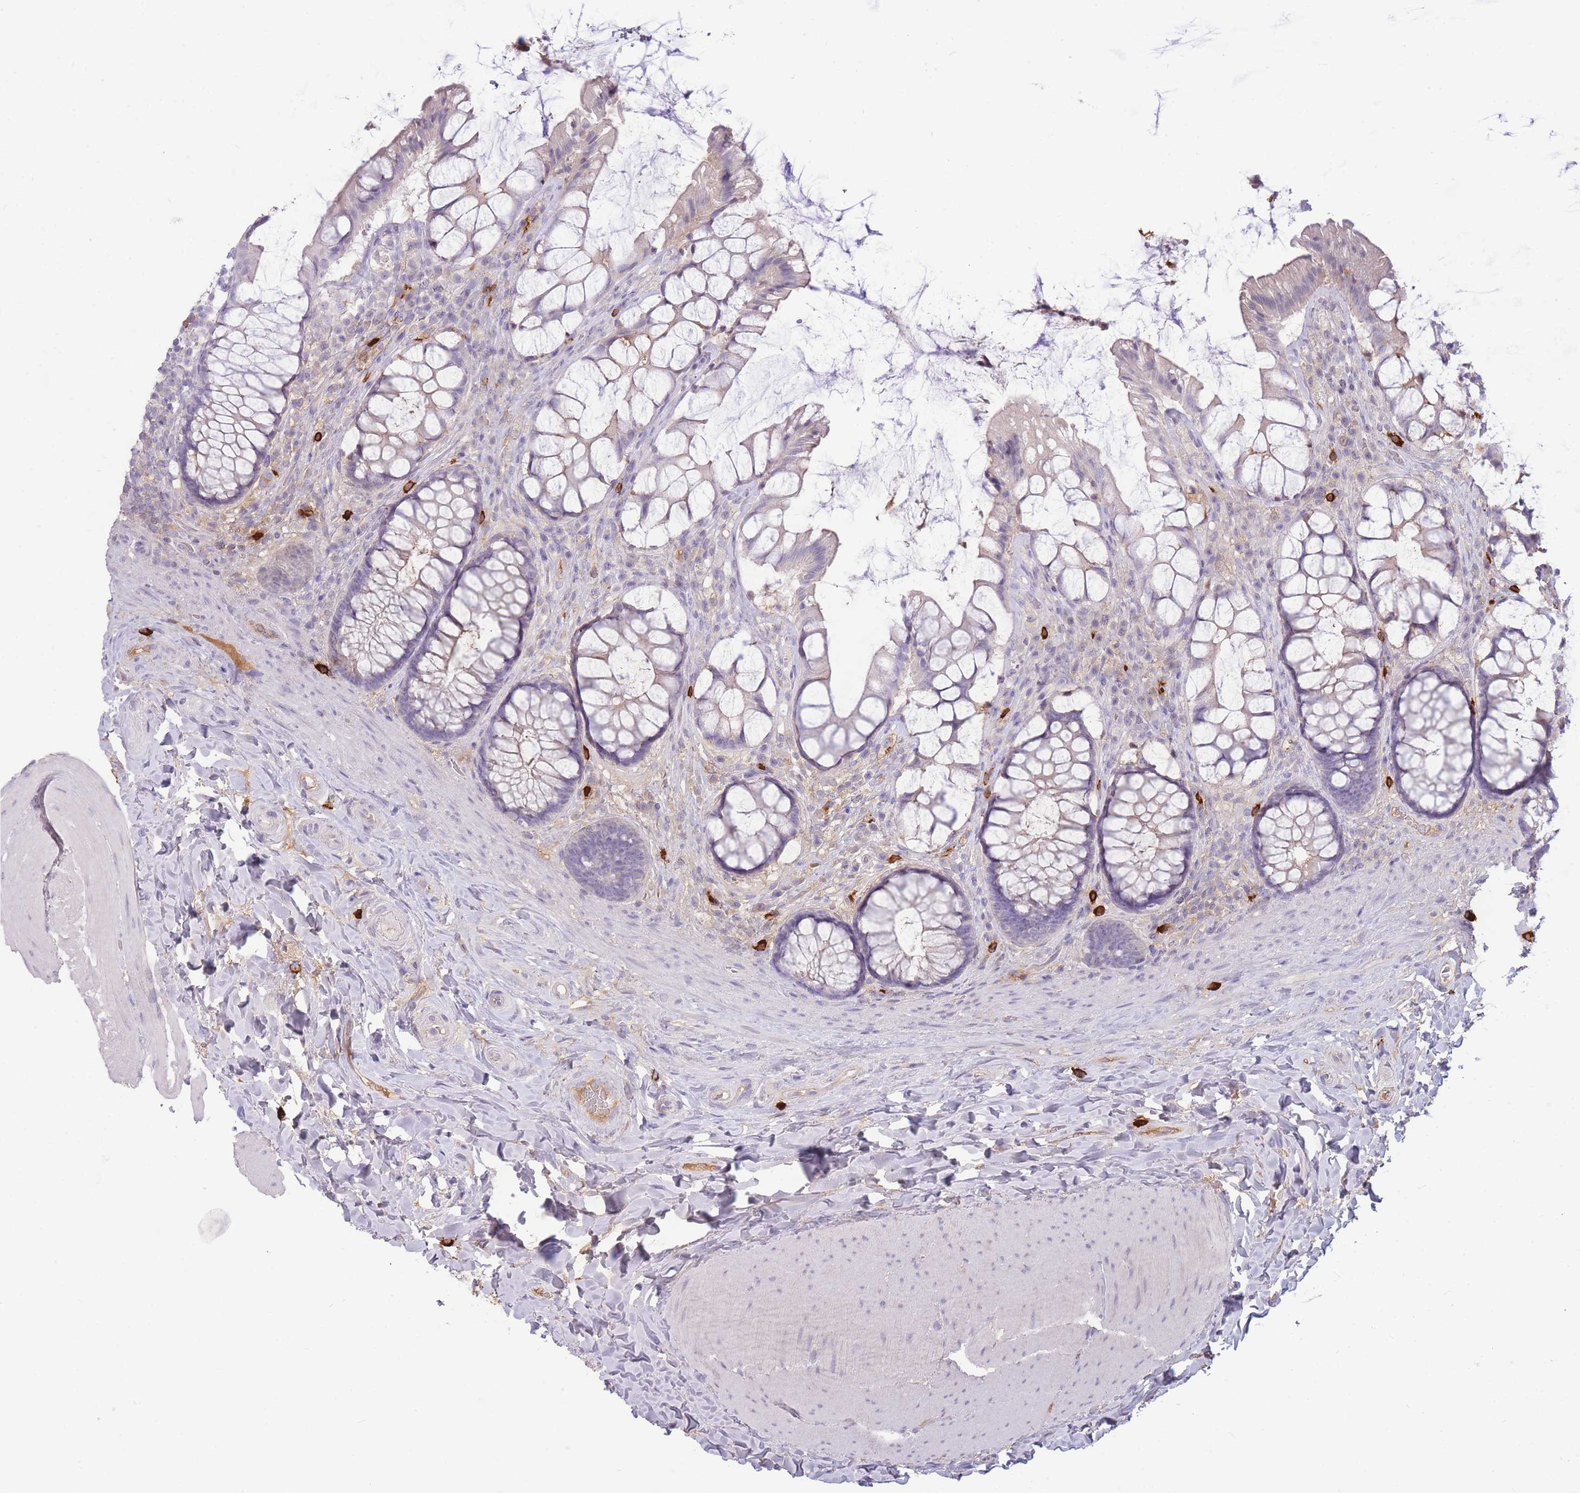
{"staining": {"intensity": "negative", "quantity": "none", "location": "none"}, "tissue": "rectum", "cell_type": "Glandular cells", "image_type": "normal", "snomed": [{"axis": "morphology", "description": "Normal tissue, NOS"}, {"axis": "topography", "description": "Rectum"}], "caption": "A photomicrograph of human rectum is negative for staining in glandular cells. (Stains: DAB immunohistochemistry (IHC) with hematoxylin counter stain, Microscopy: brightfield microscopy at high magnification).", "gene": "TPSD1", "patient": {"sex": "female", "age": 58}}